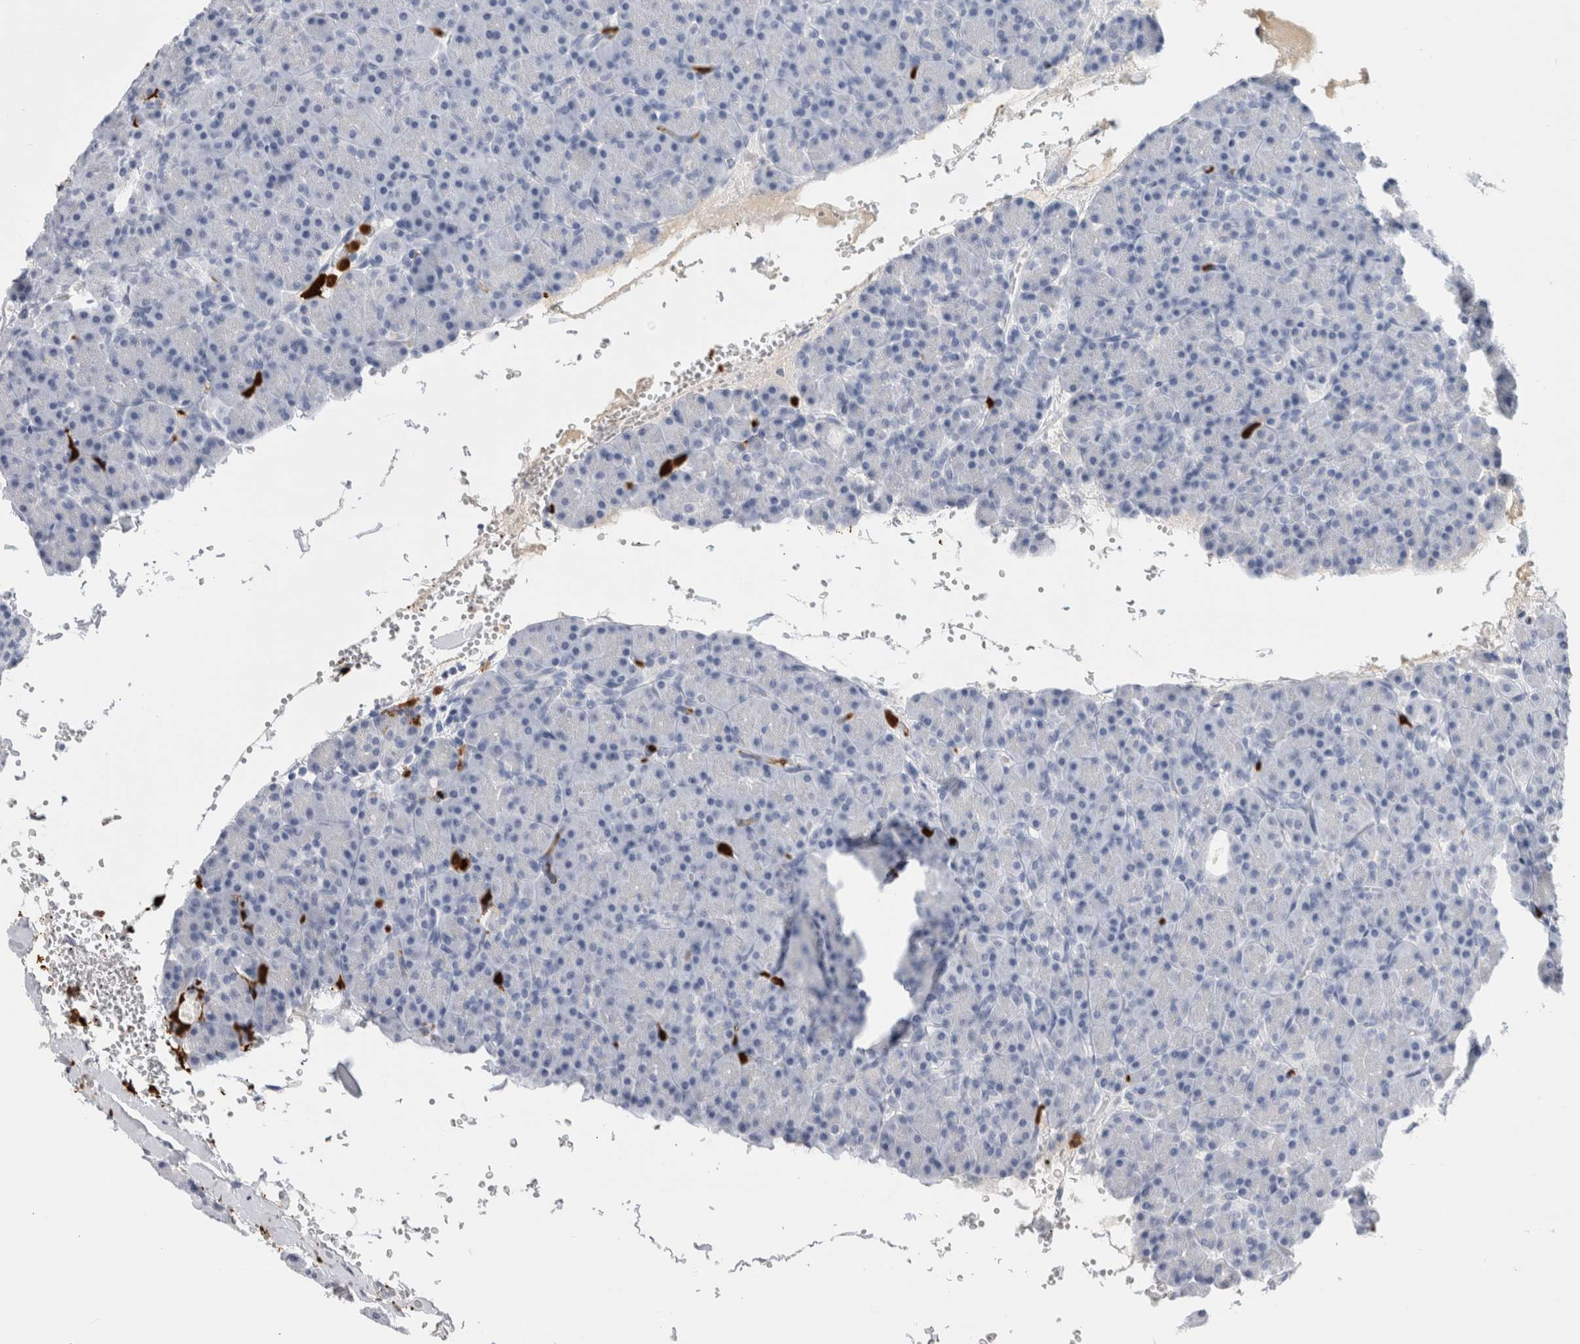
{"staining": {"intensity": "negative", "quantity": "none", "location": "none"}, "tissue": "pancreas", "cell_type": "Exocrine glandular cells", "image_type": "normal", "snomed": [{"axis": "morphology", "description": "Normal tissue, NOS"}, {"axis": "topography", "description": "Pancreas"}], "caption": "DAB immunohistochemical staining of benign human pancreas displays no significant expression in exocrine glandular cells. (DAB immunohistochemistry with hematoxylin counter stain).", "gene": "S100A8", "patient": {"sex": "female", "age": 43}}